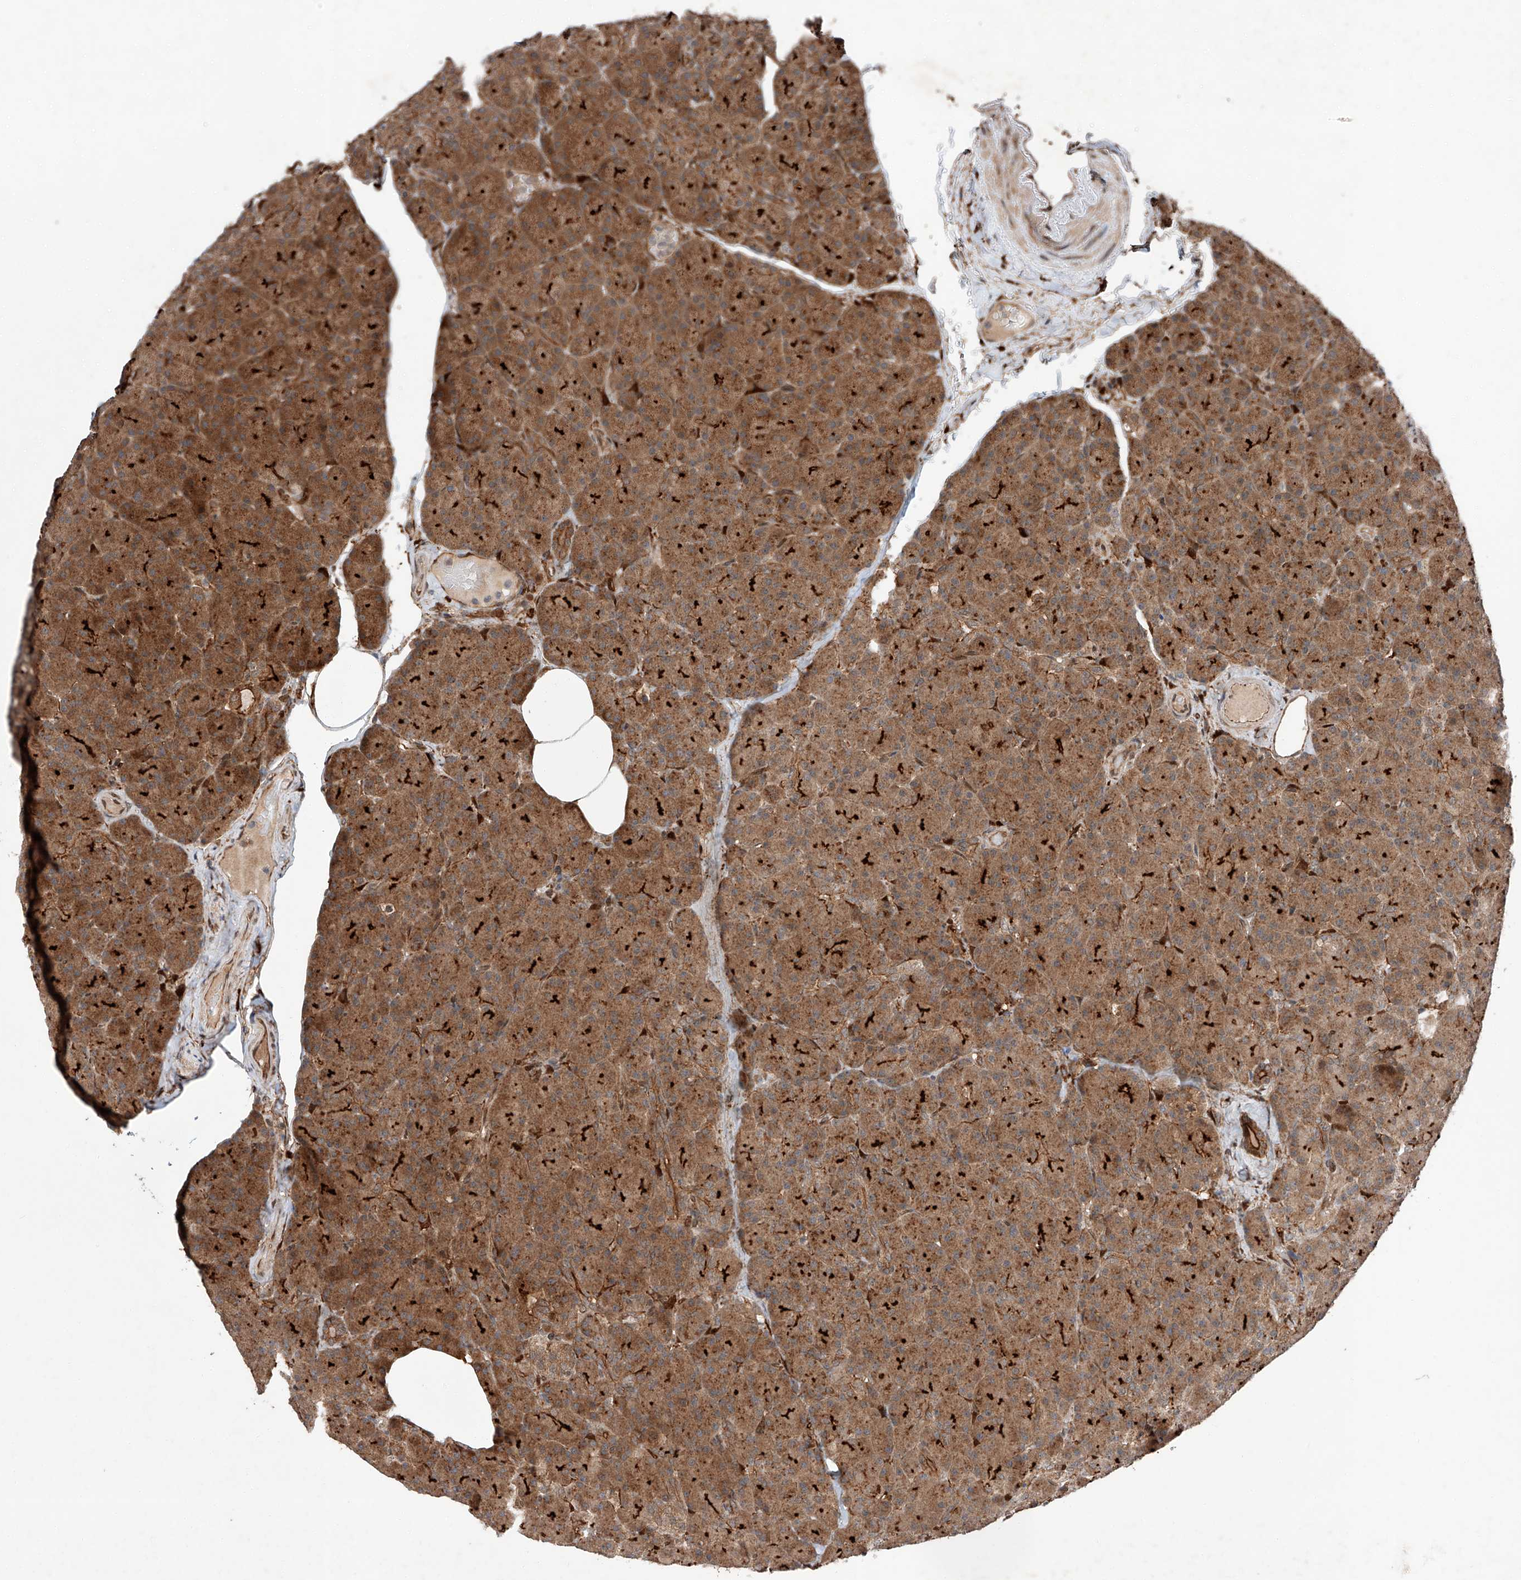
{"staining": {"intensity": "strong", "quantity": ">75%", "location": "cytoplasmic/membranous"}, "tissue": "pancreas", "cell_type": "Exocrine glandular cells", "image_type": "normal", "snomed": [{"axis": "morphology", "description": "Normal tissue, NOS"}, {"axis": "topography", "description": "Pancreas"}], "caption": "Protein analysis of benign pancreas demonstrates strong cytoplasmic/membranous positivity in about >75% of exocrine glandular cells.", "gene": "ZFP28", "patient": {"sex": "female", "age": 43}}